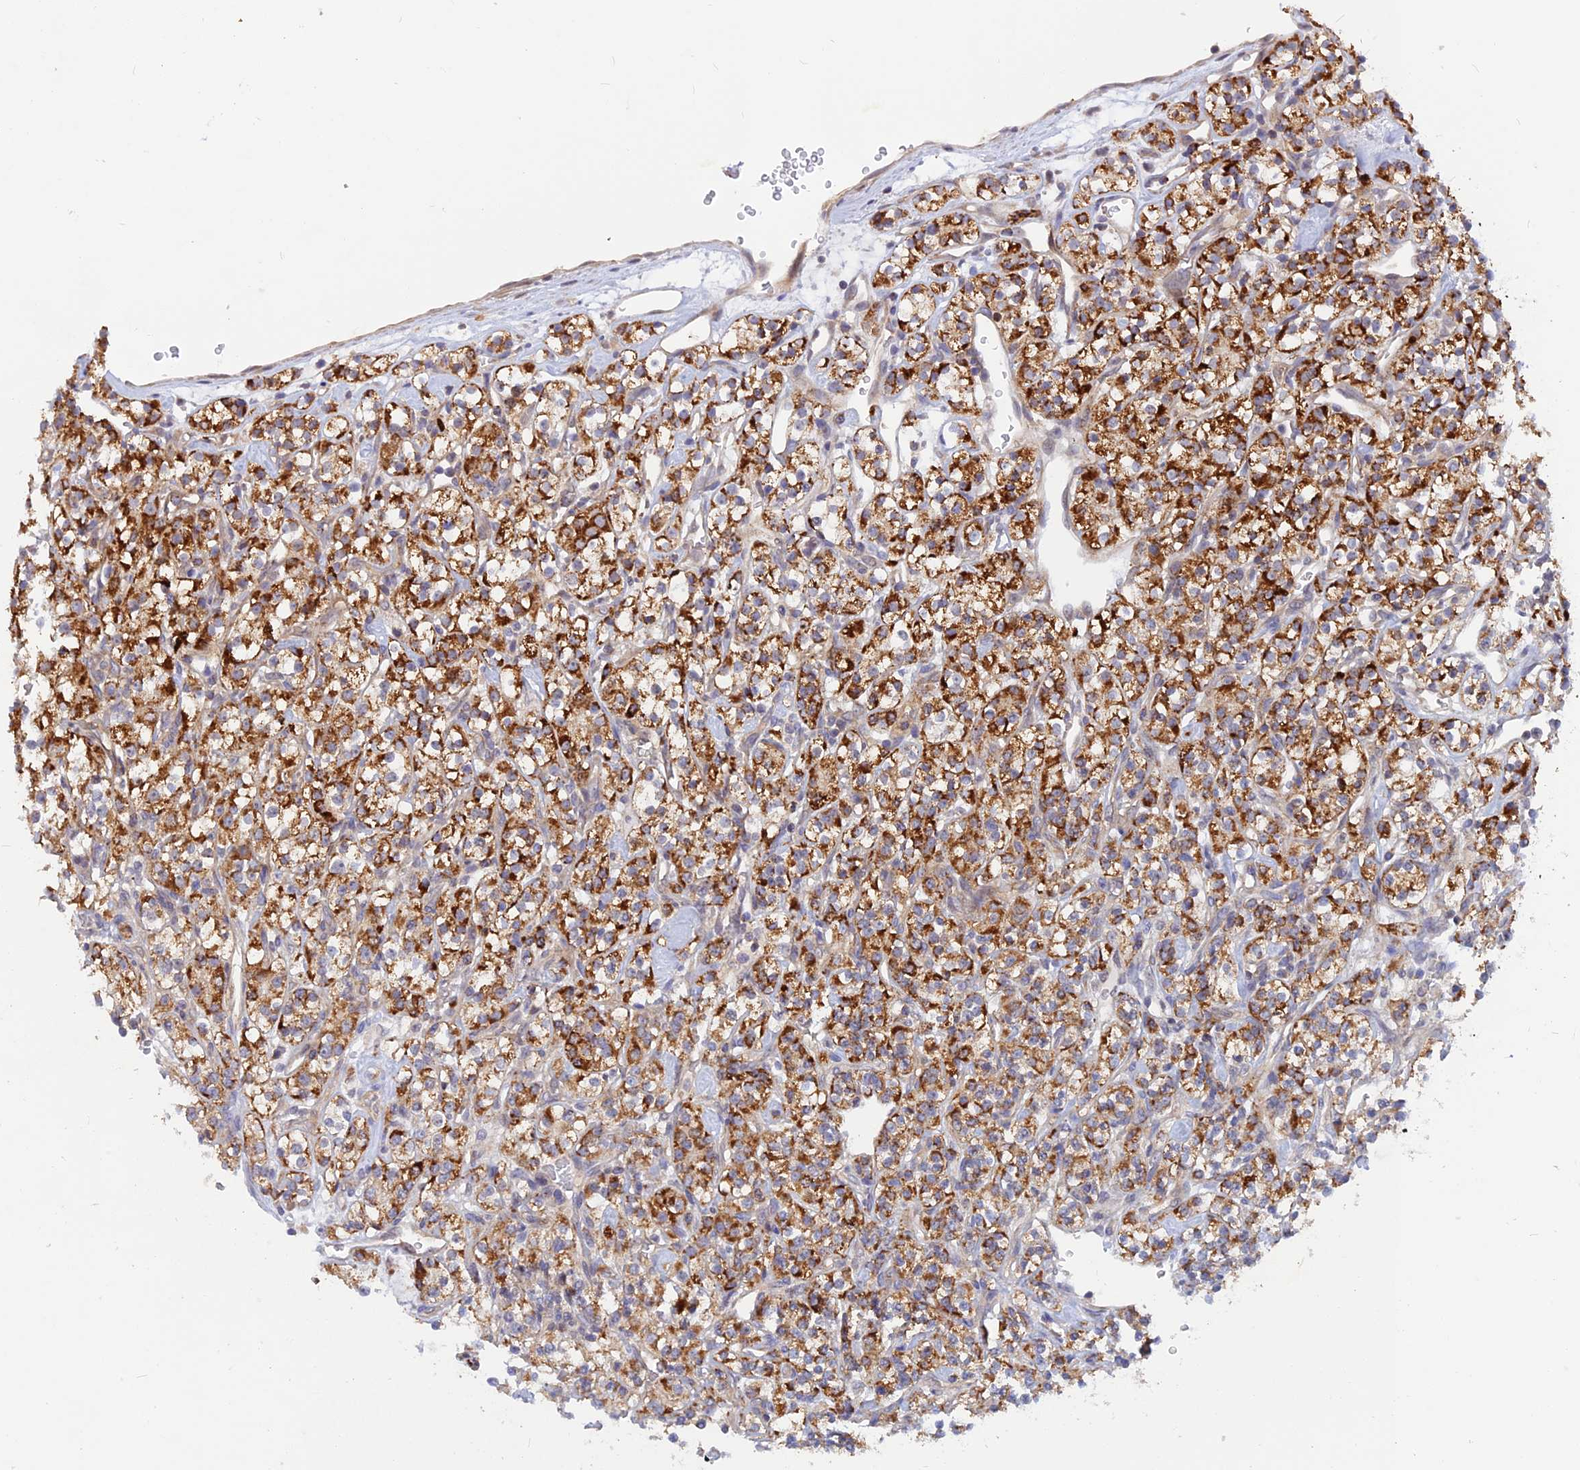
{"staining": {"intensity": "strong", "quantity": ">75%", "location": "cytoplasmic/membranous"}, "tissue": "renal cancer", "cell_type": "Tumor cells", "image_type": "cancer", "snomed": [{"axis": "morphology", "description": "Adenocarcinoma, NOS"}, {"axis": "topography", "description": "Kidney"}], "caption": "Protein analysis of renal adenocarcinoma tissue exhibits strong cytoplasmic/membranous expression in approximately >75% of tumor cells. The protein of interest is shown in brown color, while the nuclei are stained blue.", "gene": "DNAJC16", "patient": {"sex": "male", "age": 77}}